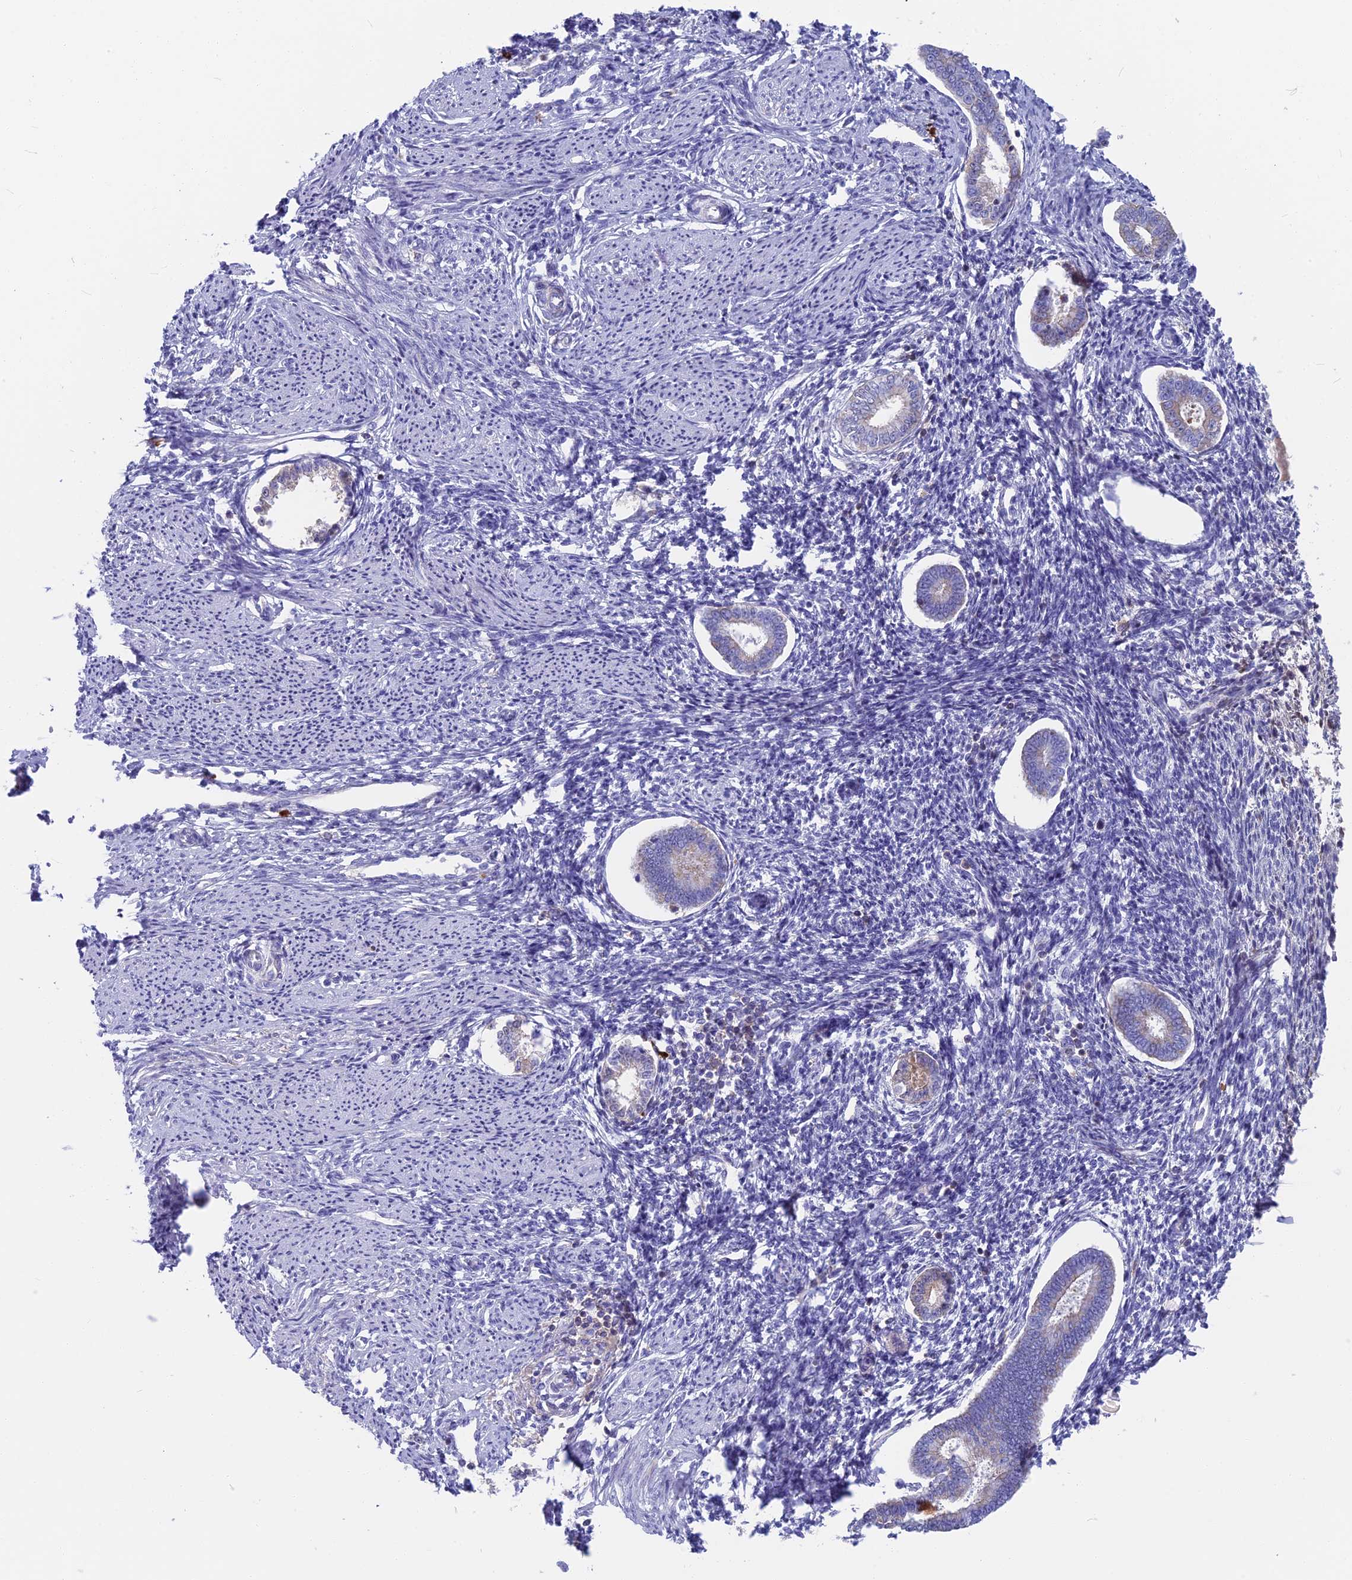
{"staining": {"intensity": "negative", "quantity": "none", "location": "none"}, "tissue": "endometrium", "cell_type": "Cells in endometrial stroma", "image_type": "normal", "snomed": [{"axis": "morphology", "description": "Normal tissue, NOS"}, {"axis": "topography", "description": "Endometrium"}], "caption": "DAB (3,3'-diaminobenzidine) immunohistochemical staining of unremarkable endometrium shows no significant staining in cells in endometrial stroma.", "gene": "SNAP91", "patient": {"sex": "female", "age": 56}}